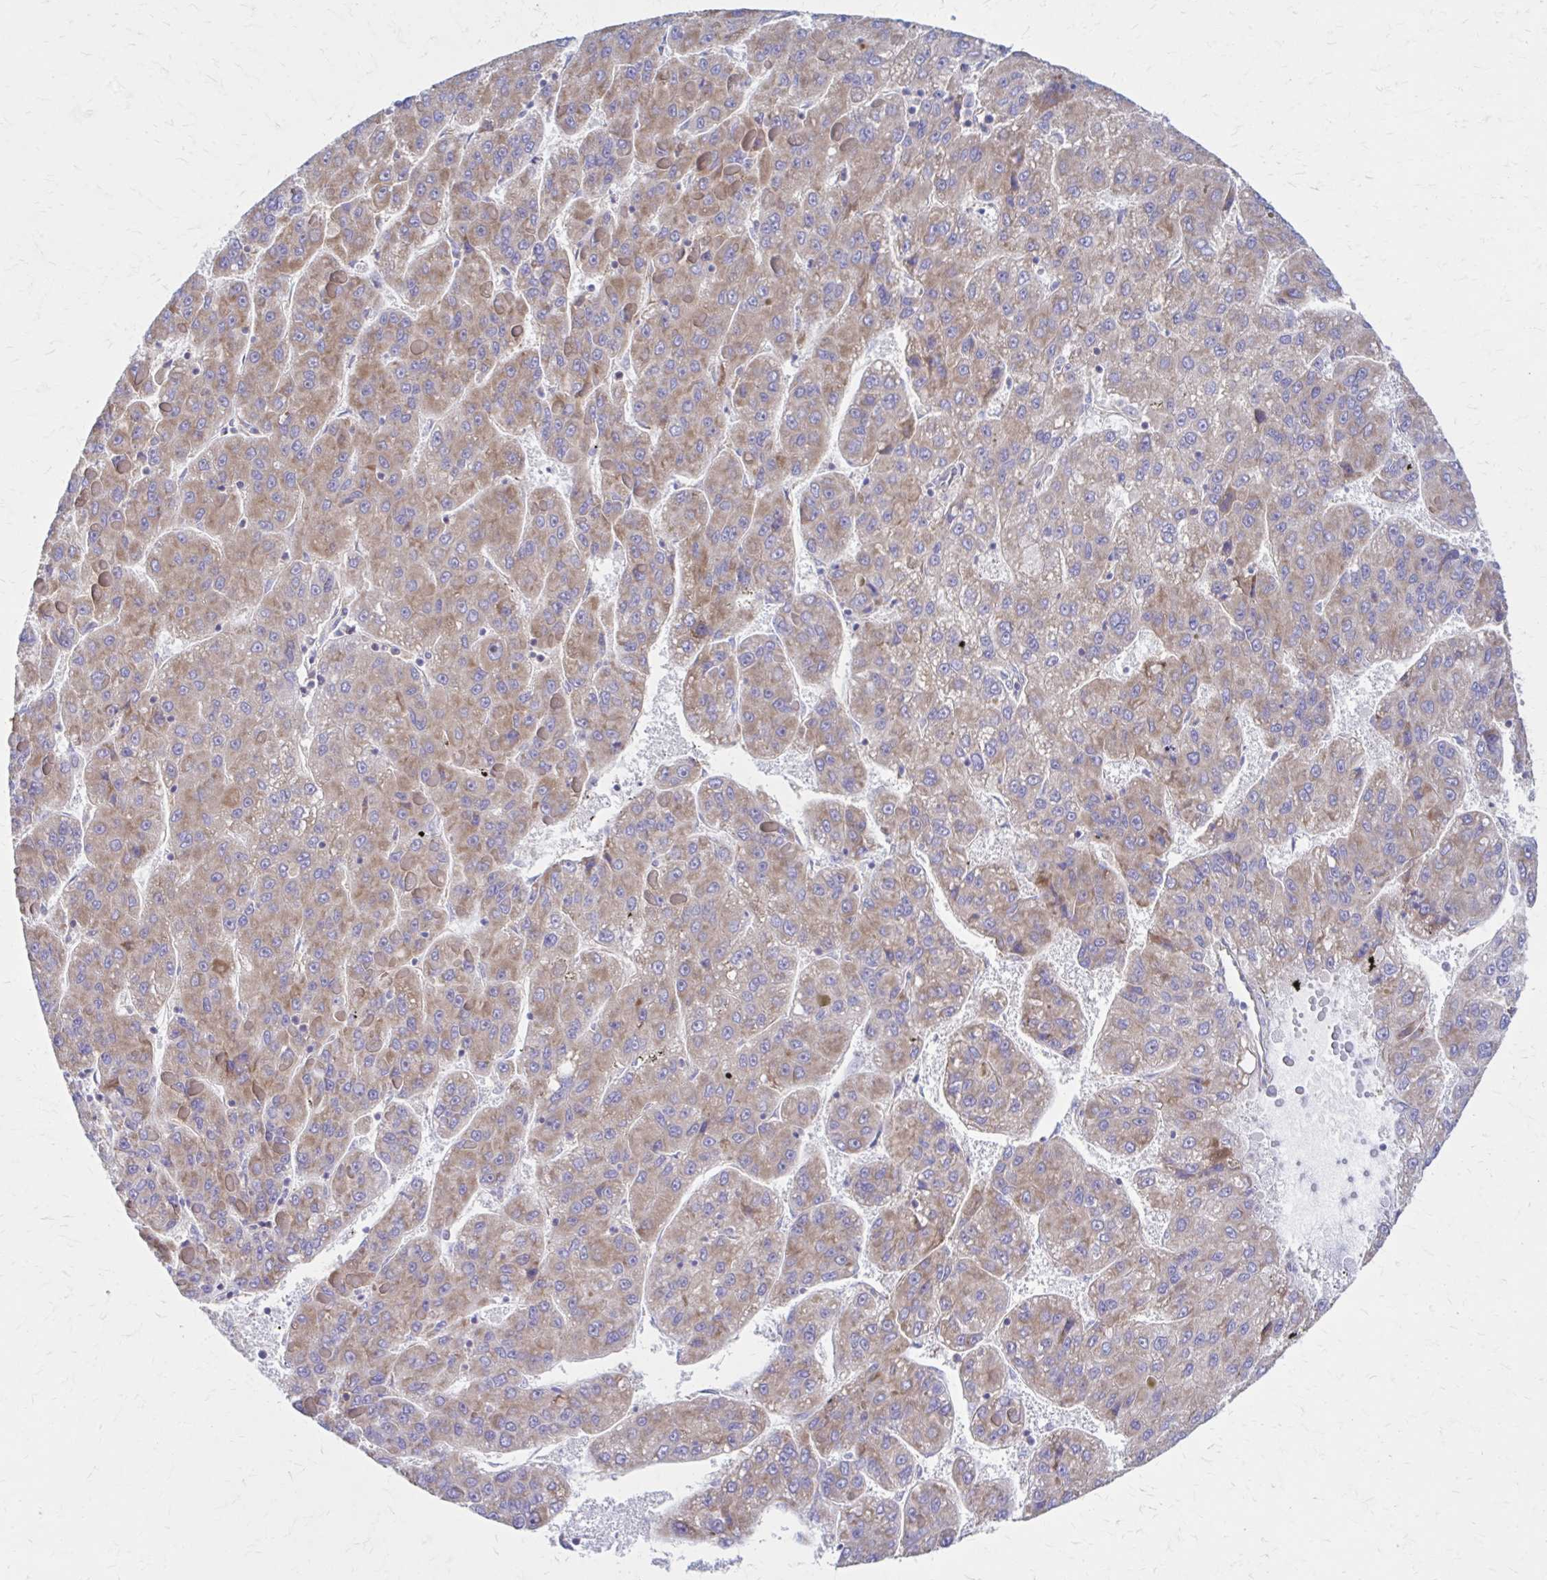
{"staining": {"intensity": "moderate", "quantity": ">75%", "location": "cytoplasmic/membranous"}, "tissue": "liver cancer", "cell_type": "Tumor cells", "image_type": "cancer", "snomed": [{"axis": "morphology", "description": "Carcinoma, Hepatocellular, NOS"}, {"axis": "topography", "description": "Liver"}], "caption": "Immunohistochemistry (DAB (3,3'-diaminobenzidine)) staining of human hepatocellular carcinoma (liver) shows moderate cytoplasmic/membranous protein expression in about >75% of tumor cells. (Stains: DAB in brown, nuclei in blue, Microscopy: brightfield microscopy at high magnification).", "gene": "RPL27A", "patient": {"sex": "female", "age": 82}}